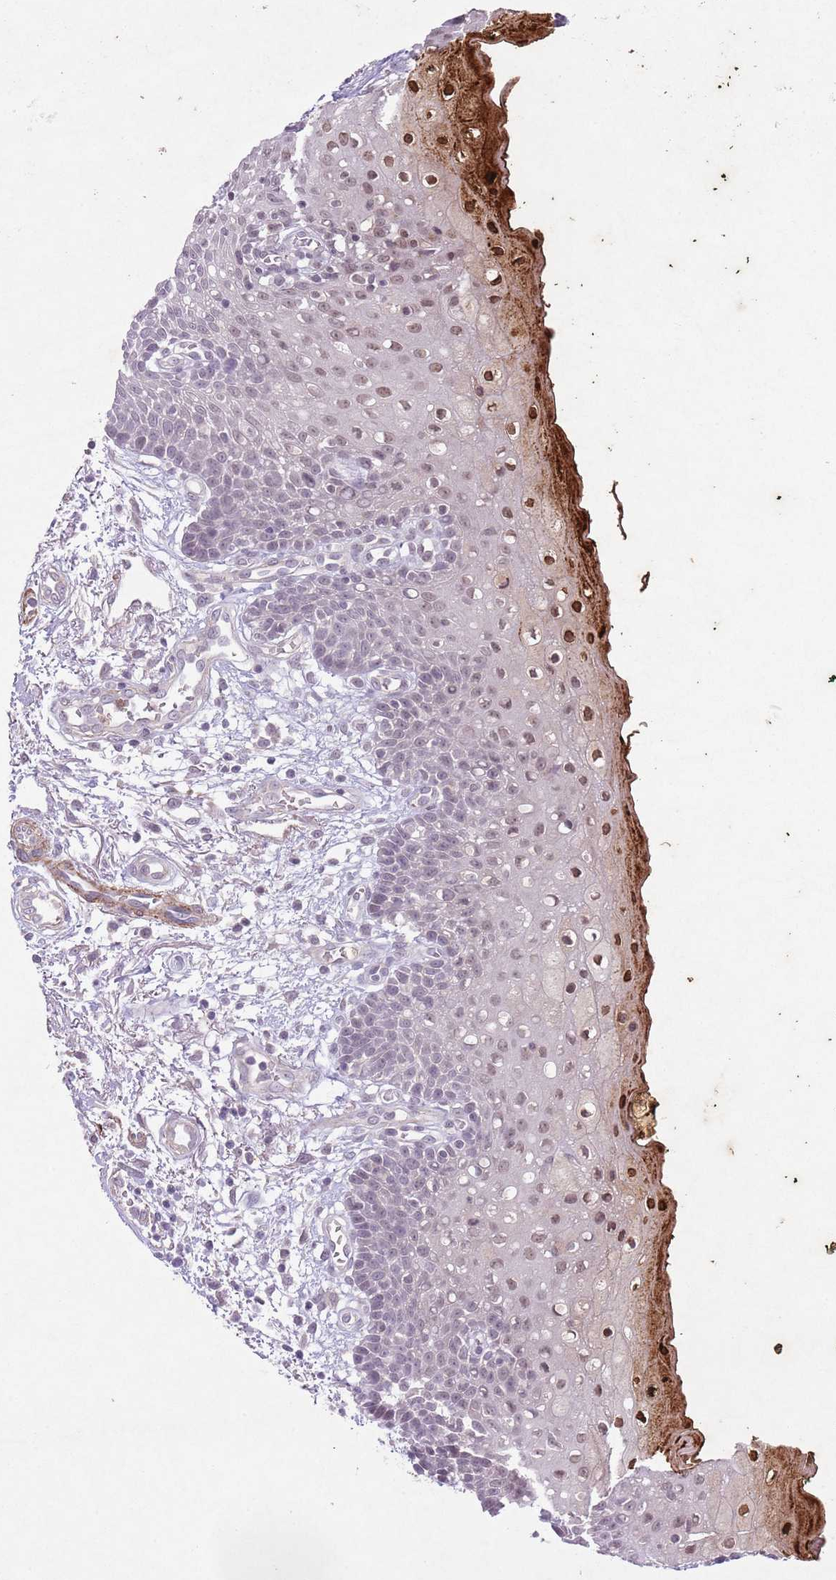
{"staining": {"intensity": "moderate", "quantity": "<25%", "location": "cytoplasmic/membranous,nuclear"}, "tissue": "oral mucosa", "cell_type": "Squamous epithelial cells", "image_type": "normal", "snomed": [{"axis": "morphology", "description": "Normal tissue, NOS"}, {"axis": "morphology", "description": "Squamous cell carcinoma, NOS"}, {"axis": "topography", "description": "Oral tissue"}, {"axis": "topography", "description": "Tounge, NOS"}, {"axis": "topography", "description": "Head-Neck"}], "caption": "Brown immunohistochemical staining in normal human oral mucosa reveals moderate cytoplasmic/membranous,nuclear expression in approximately <25% of squamous epithelial cells.", "gene": "CCNI", "patient": {"sex": "male", "age": 79}}